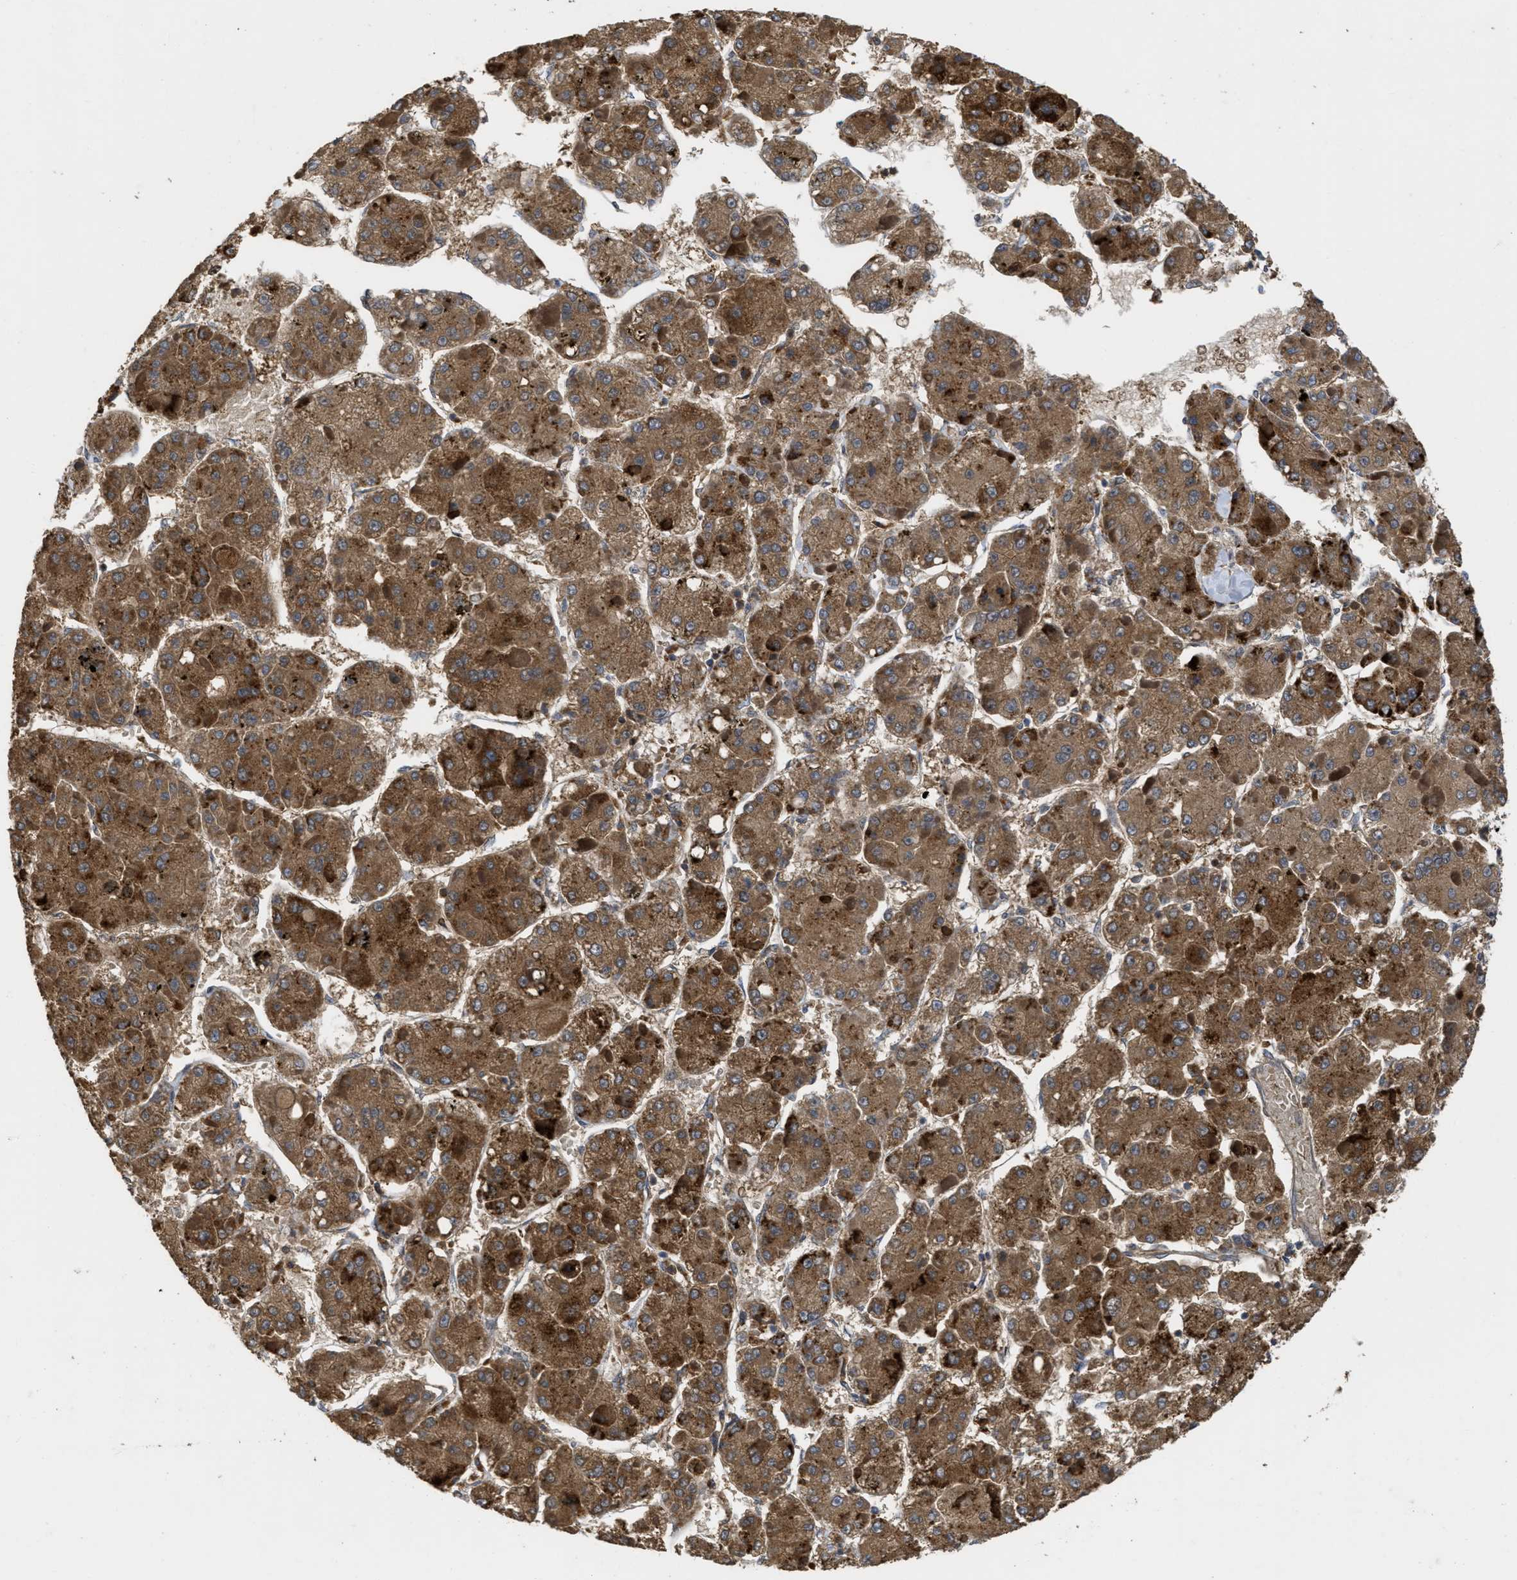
{"staining": {"intensity": "moderate", "quantity": ">75%", "location": "cytoplasmic/membranous"}, "tissue": "liver cancer", "cell_type": "Tumor cells", "image_type": "cancer", "snomed": [{"axis": "morphology", "description": "Carcinoma, Hepatocellular, NOS"}, {"axis": "topography", "description": "Liver"}], "caption": "Human liver cancer stained with a brown dye reveals moderate cytoplasmic/membranous positive staining in approximately >75% of tumor cells.", "gene": "CBR3", "patient": {"sex": "female", "age": 73}}